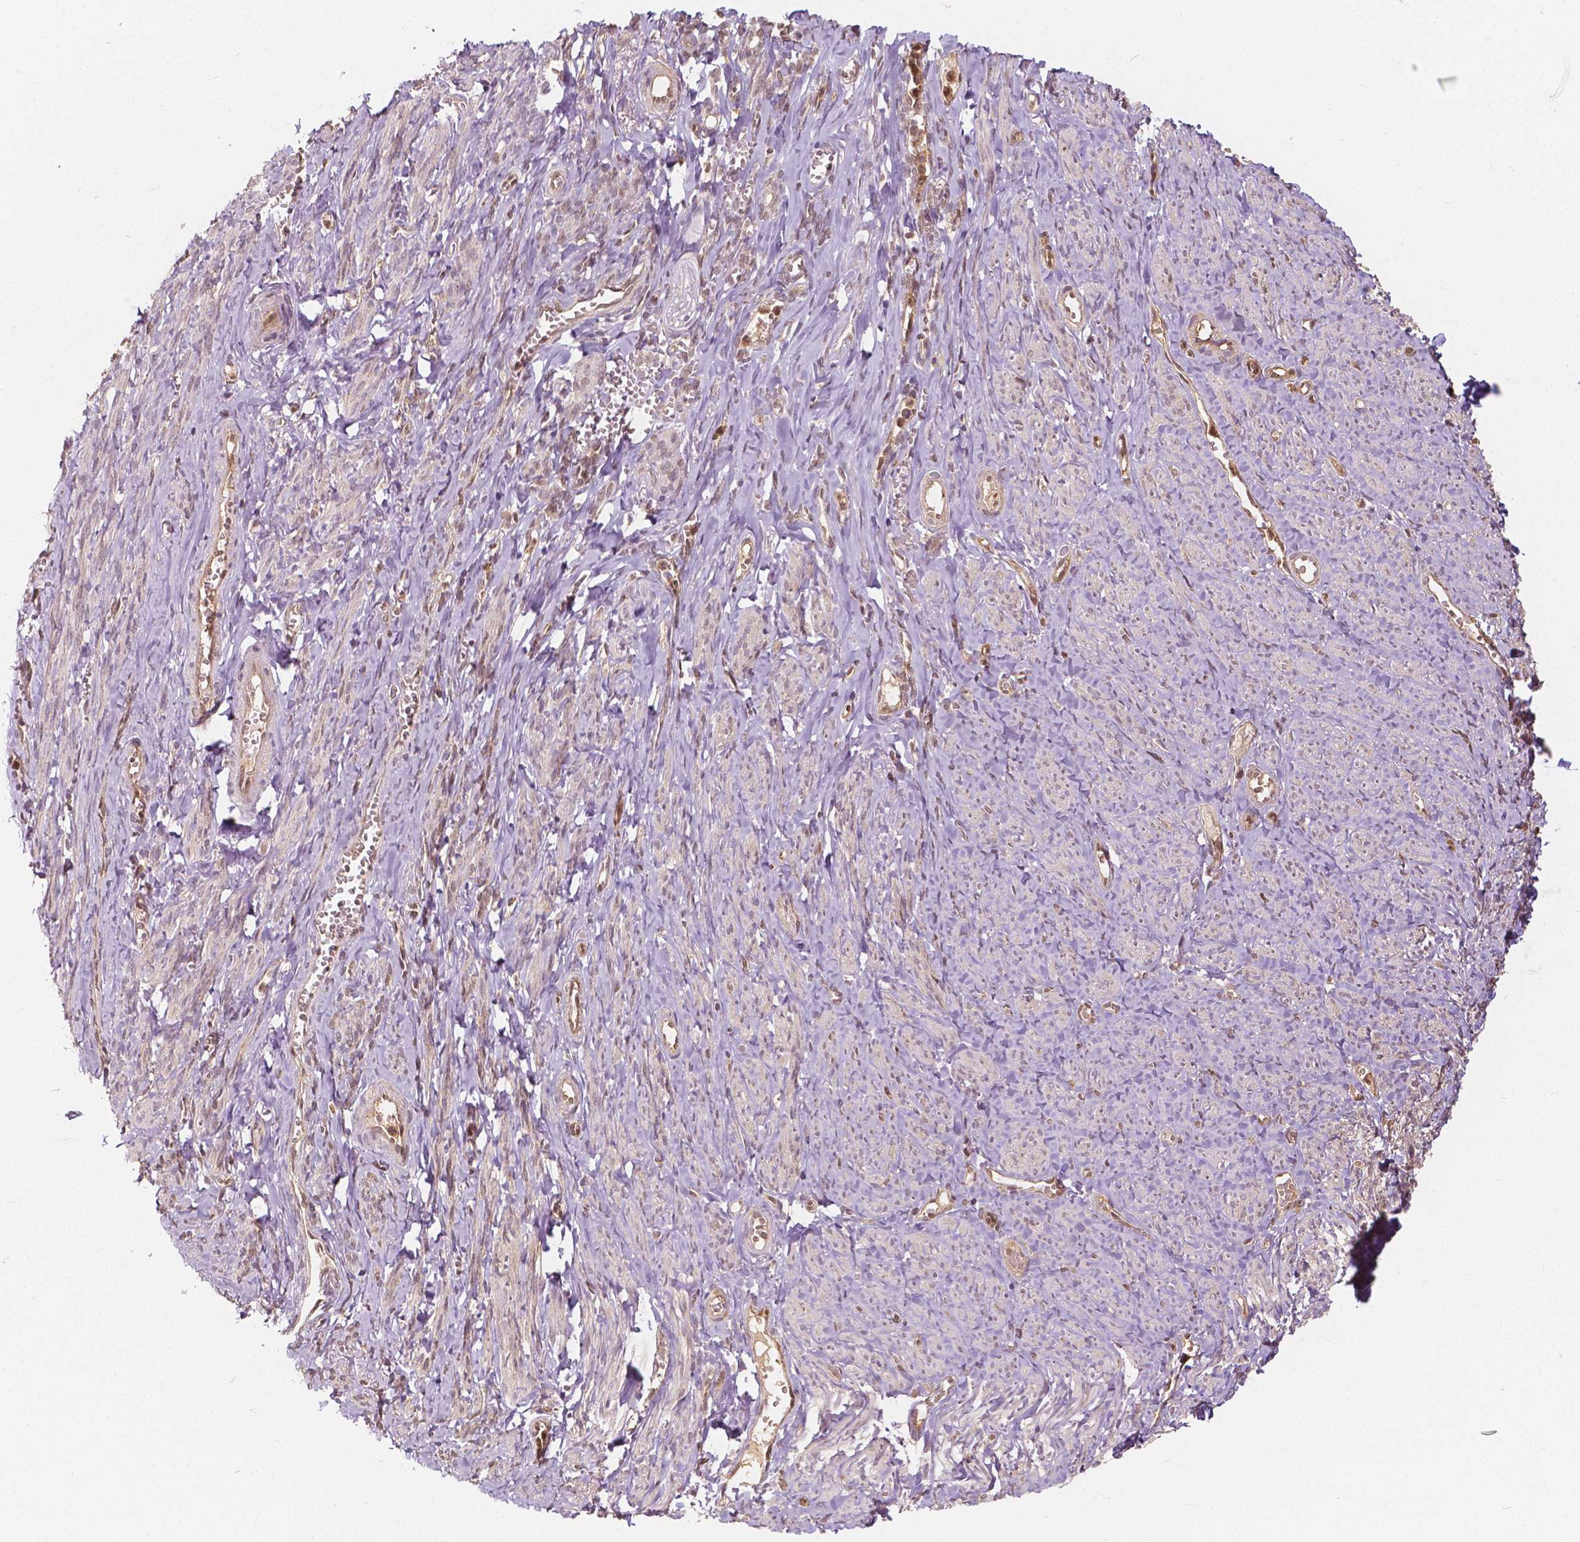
{"staining": {"intensity": "weak", "quantity": "<25%", "location": "cytoplasmic/membranous"}, "tissue": "smooth muscle", "cell_type": "Smooth muscle cells", "image_type": "normal", "snomed": [{"axis": "morphology", "description": "Normal tissue, NOS"}, {"axis": "topography", "description": "Smooth muscle"}], "caption": "Histopathology image shows no significant protein staining in smooth muscle cells of normal smooth muscle. The staining is performed using DAB brown chromogen with nuclei counter-stained in using hematoxylin.", "gene": "NAPRT", "patient": {"sex": "female", "age": 65}}